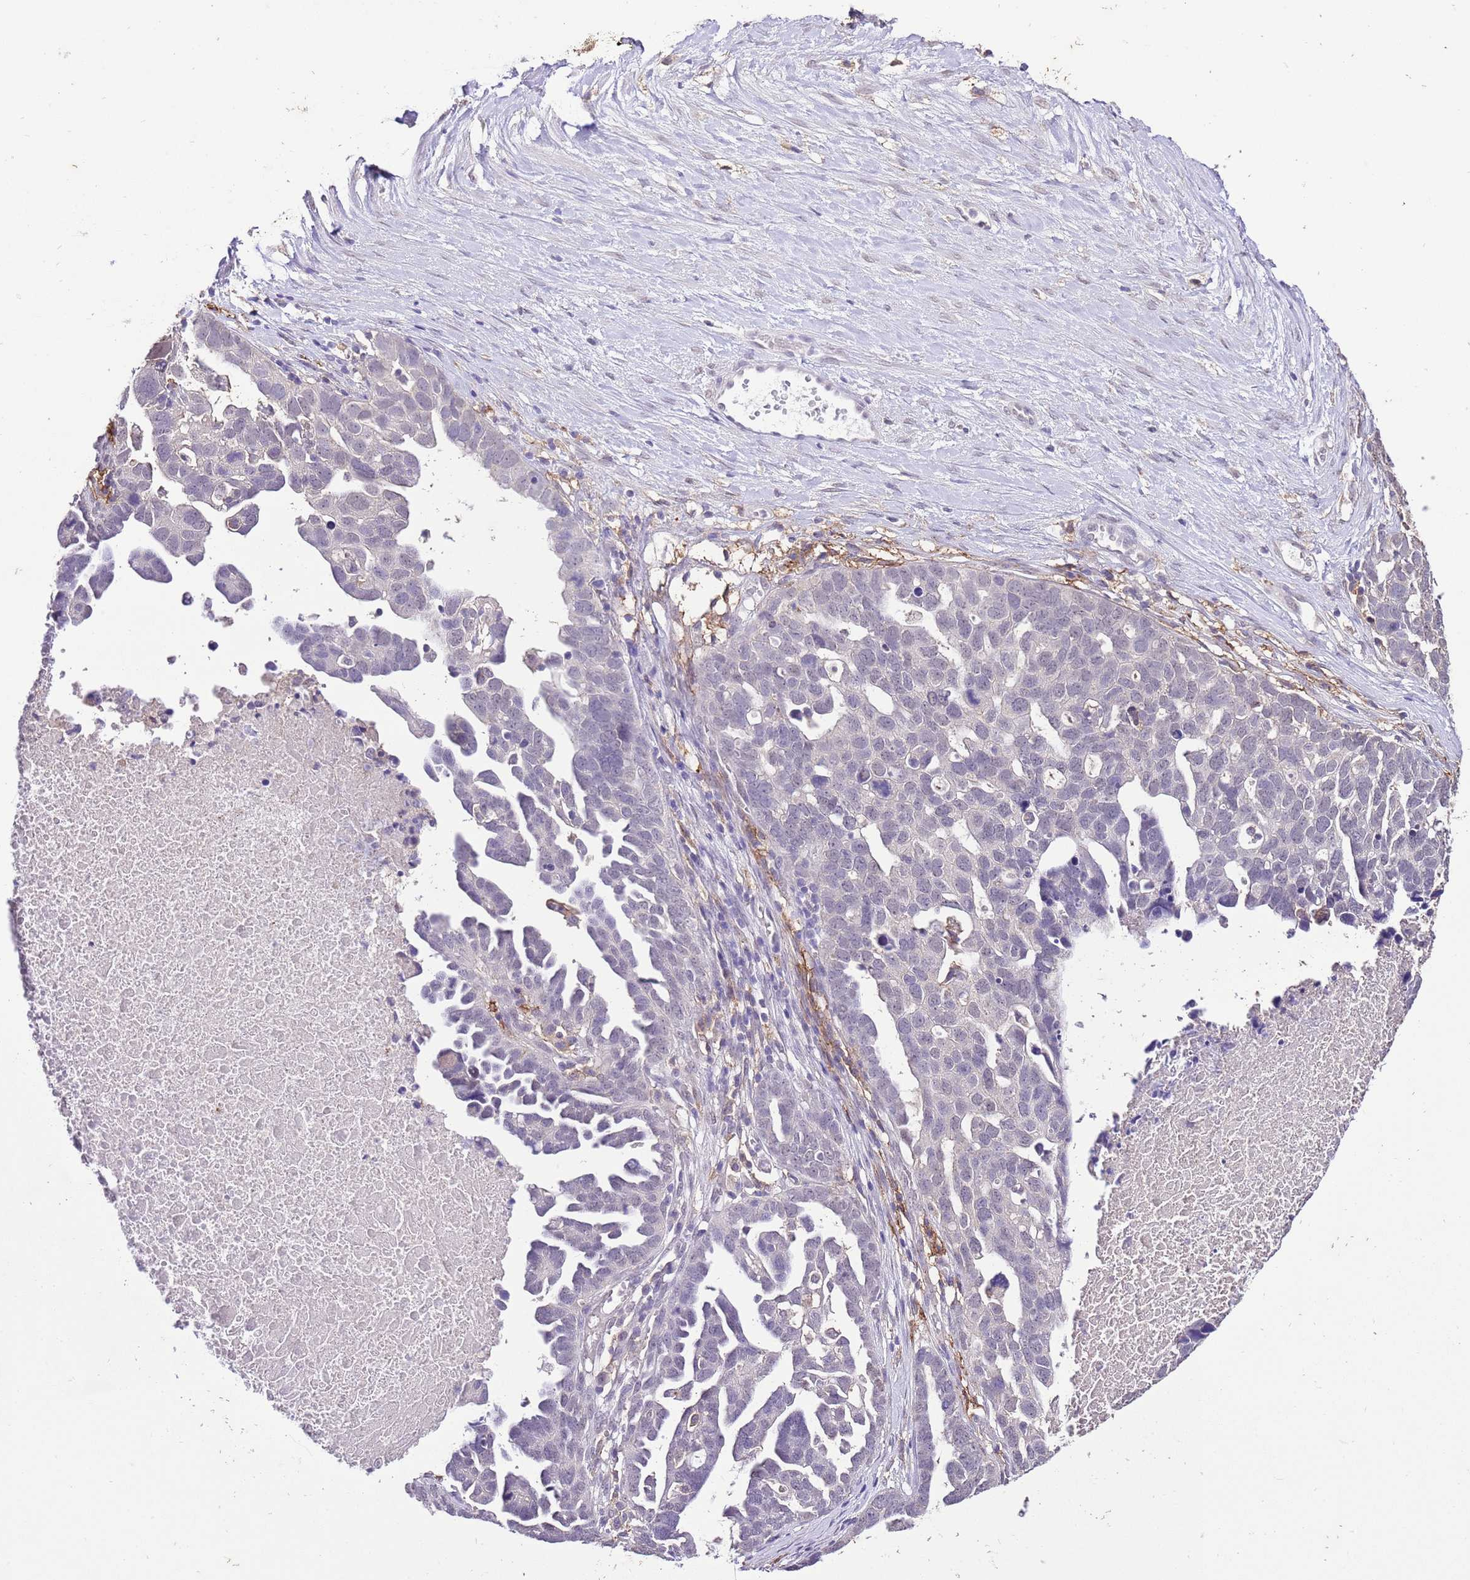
{"staining": {"intensity": "negative", "quantity": "none", "location": "none"}, "tissue": "ovarian cancer", "cell_type": "Tumor cells", "image_type": "cancer", "snomed": [{"axis": "morphology", "description": "Cystadenocarcinoma, serous, NOS"}, {"axis": "topography", "description": "Ovary"}], "caption": "Immunohistochemical staining of human ovarian cancer (serous cystadenocarcinoma) displays no significant staining in tumor cells.", "gene": "IZUMO4", "patient": {"sex": "female", "age": 54}}